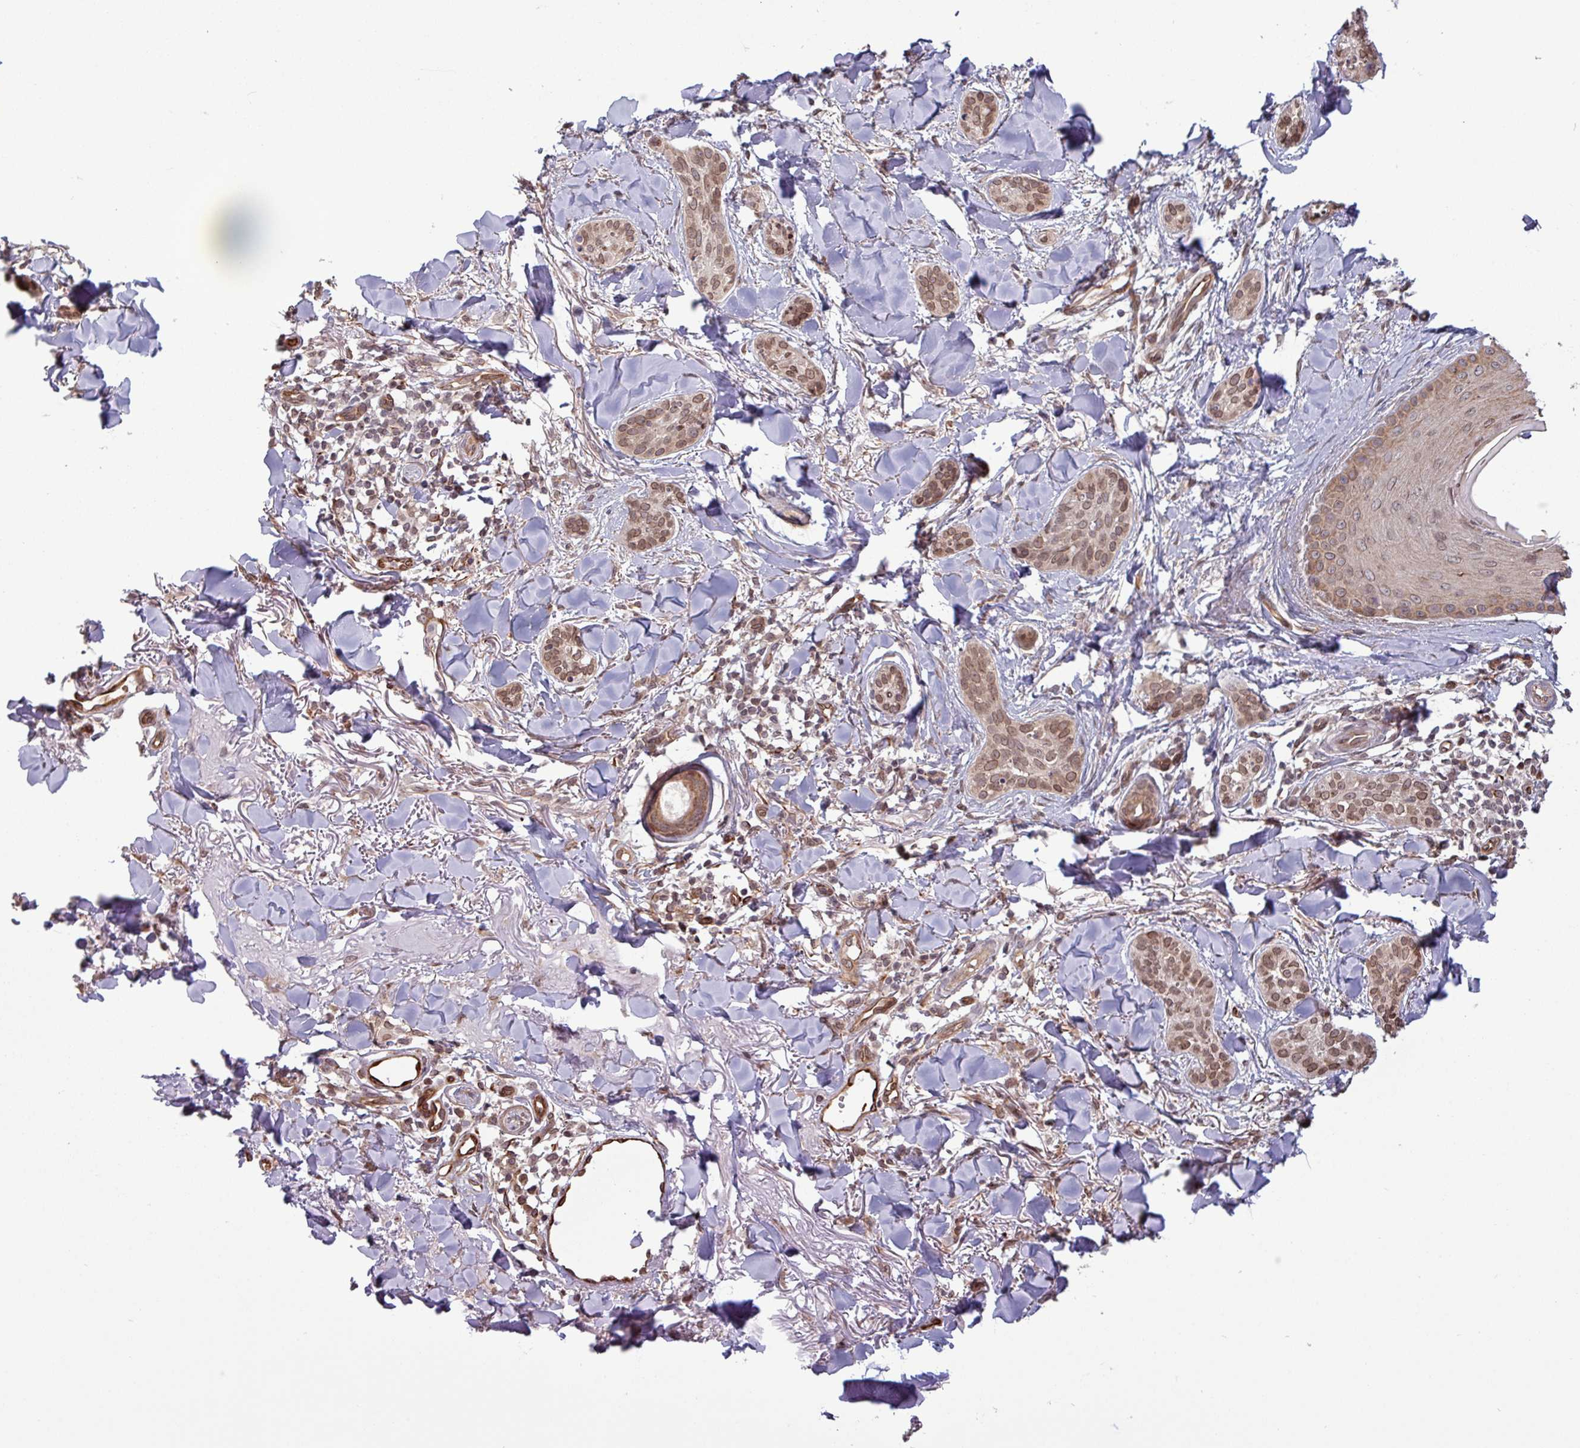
{"staining": {"intensity": "moderate", "quantity": ">75%", "location": "nuclear"}, "tissue": "skin cancer", "cell_type": "Tumor cells", "image_type": "cancer", "snomed": [{"axis": "morphology", "description": "Basal cell carcinoma"}, {"axis": "topography", "description": "Skin"}], "caption": "High-magnification brightfield microscopy of skin cancer (basal cell carcinoma) stained with DAB (3,3'-diaminobenzidine) (brown) and counterstained with hematoxylin (blue). tumor cells exhibit moderate nuclear positivity is seen in approximately>75% of cells.", "gene": "RBM4B", "patient": {"sex": "male", "age": 52}}